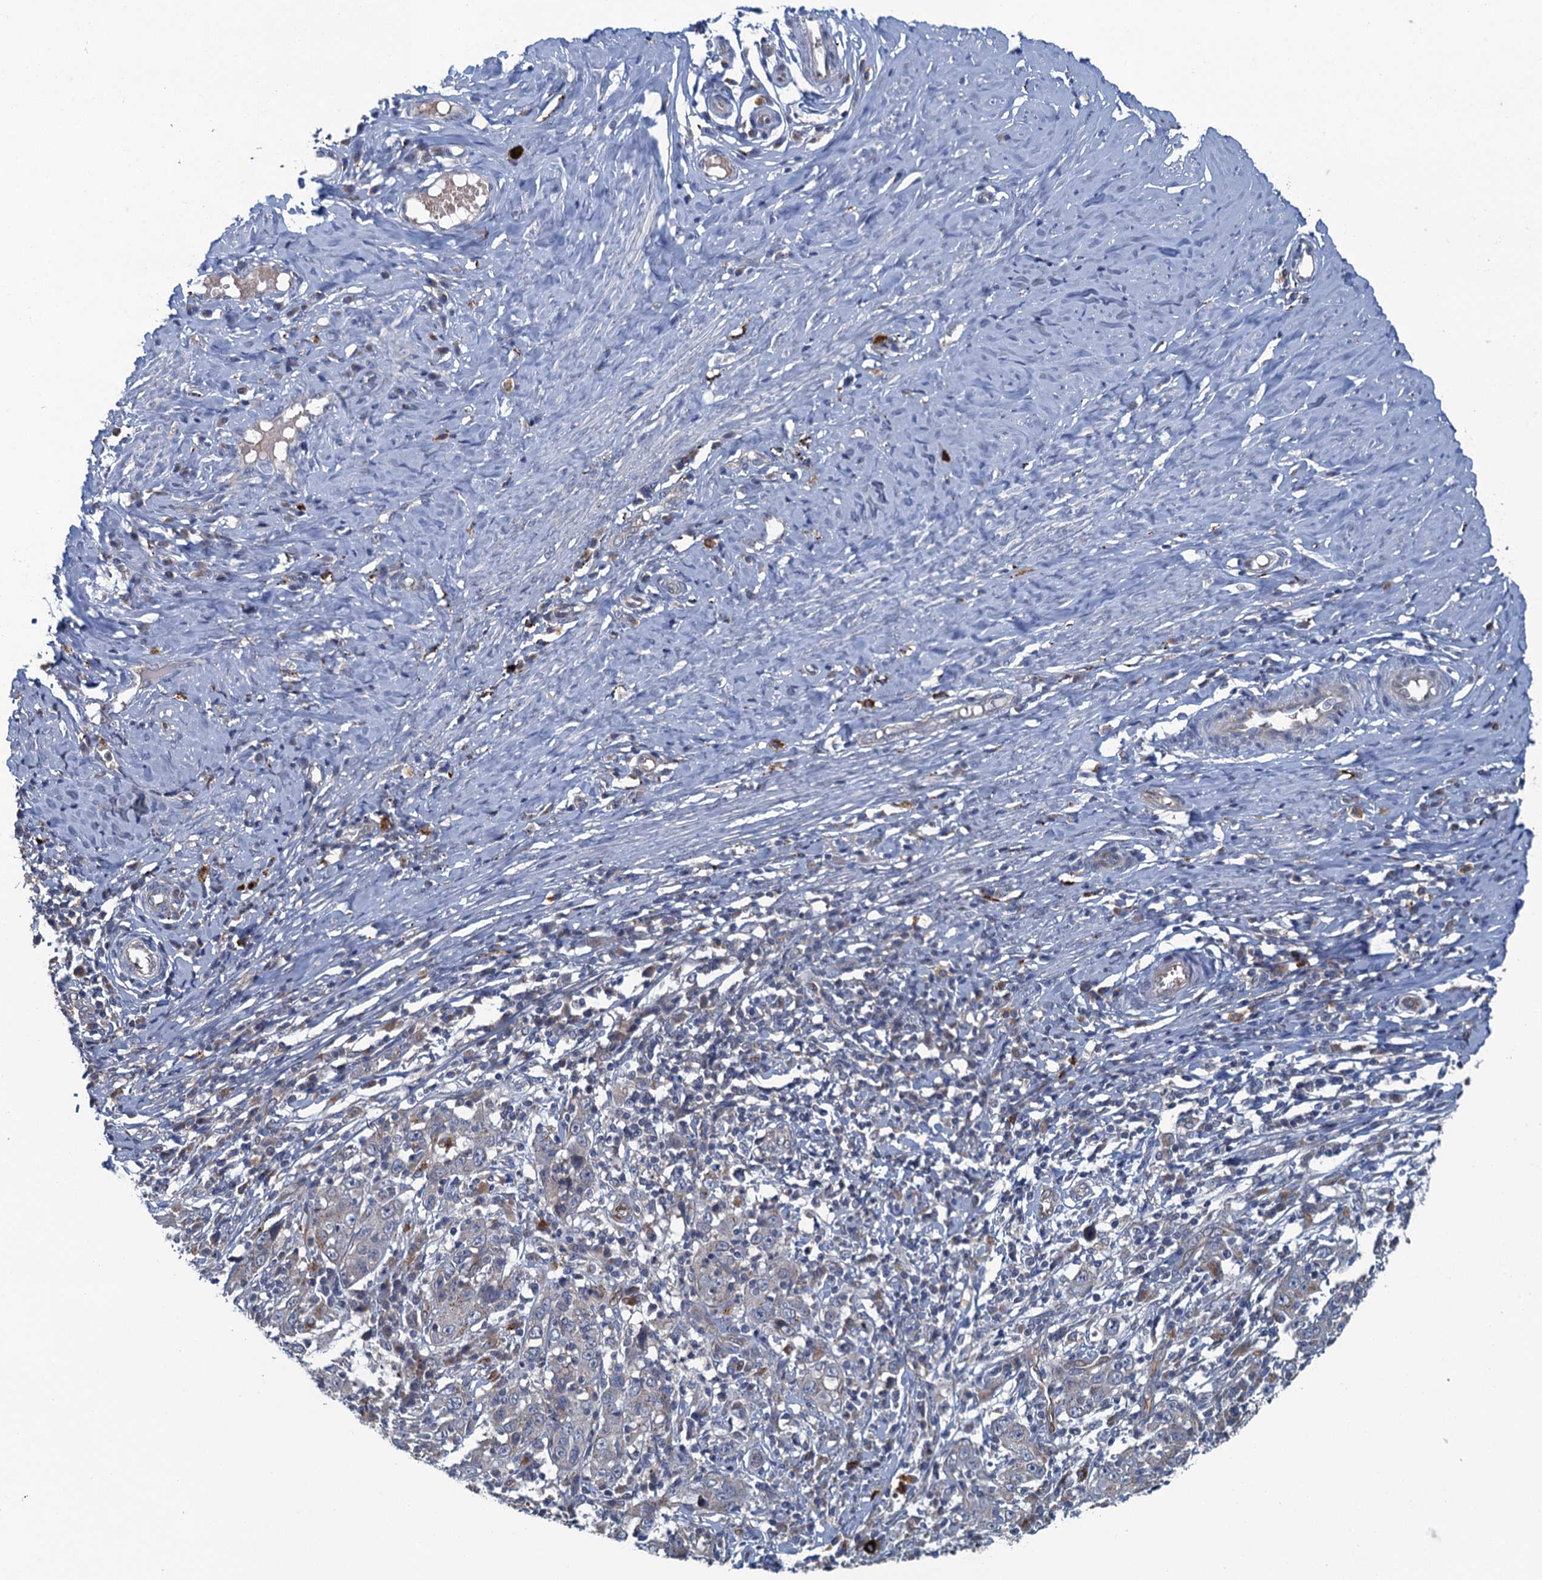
{"staining": {"intensity": "negative", "quantity": "none", "location": "none"}, "tissue": "cervical cancer", "cell_type": "Tumor cells", "image_type": "cancer", "snomed": [{"axis": "morphology", "description": "Squamous cell carcinoma, NOS"}, {"axis": "topography", "description": "Cervix"}], "caption": "DAB immunohistochemical staining of cervical cancer shows no significant expression in tumor cells.", "gene": "KBTBD8", "patient": {"sex": "female", "age": 46}}